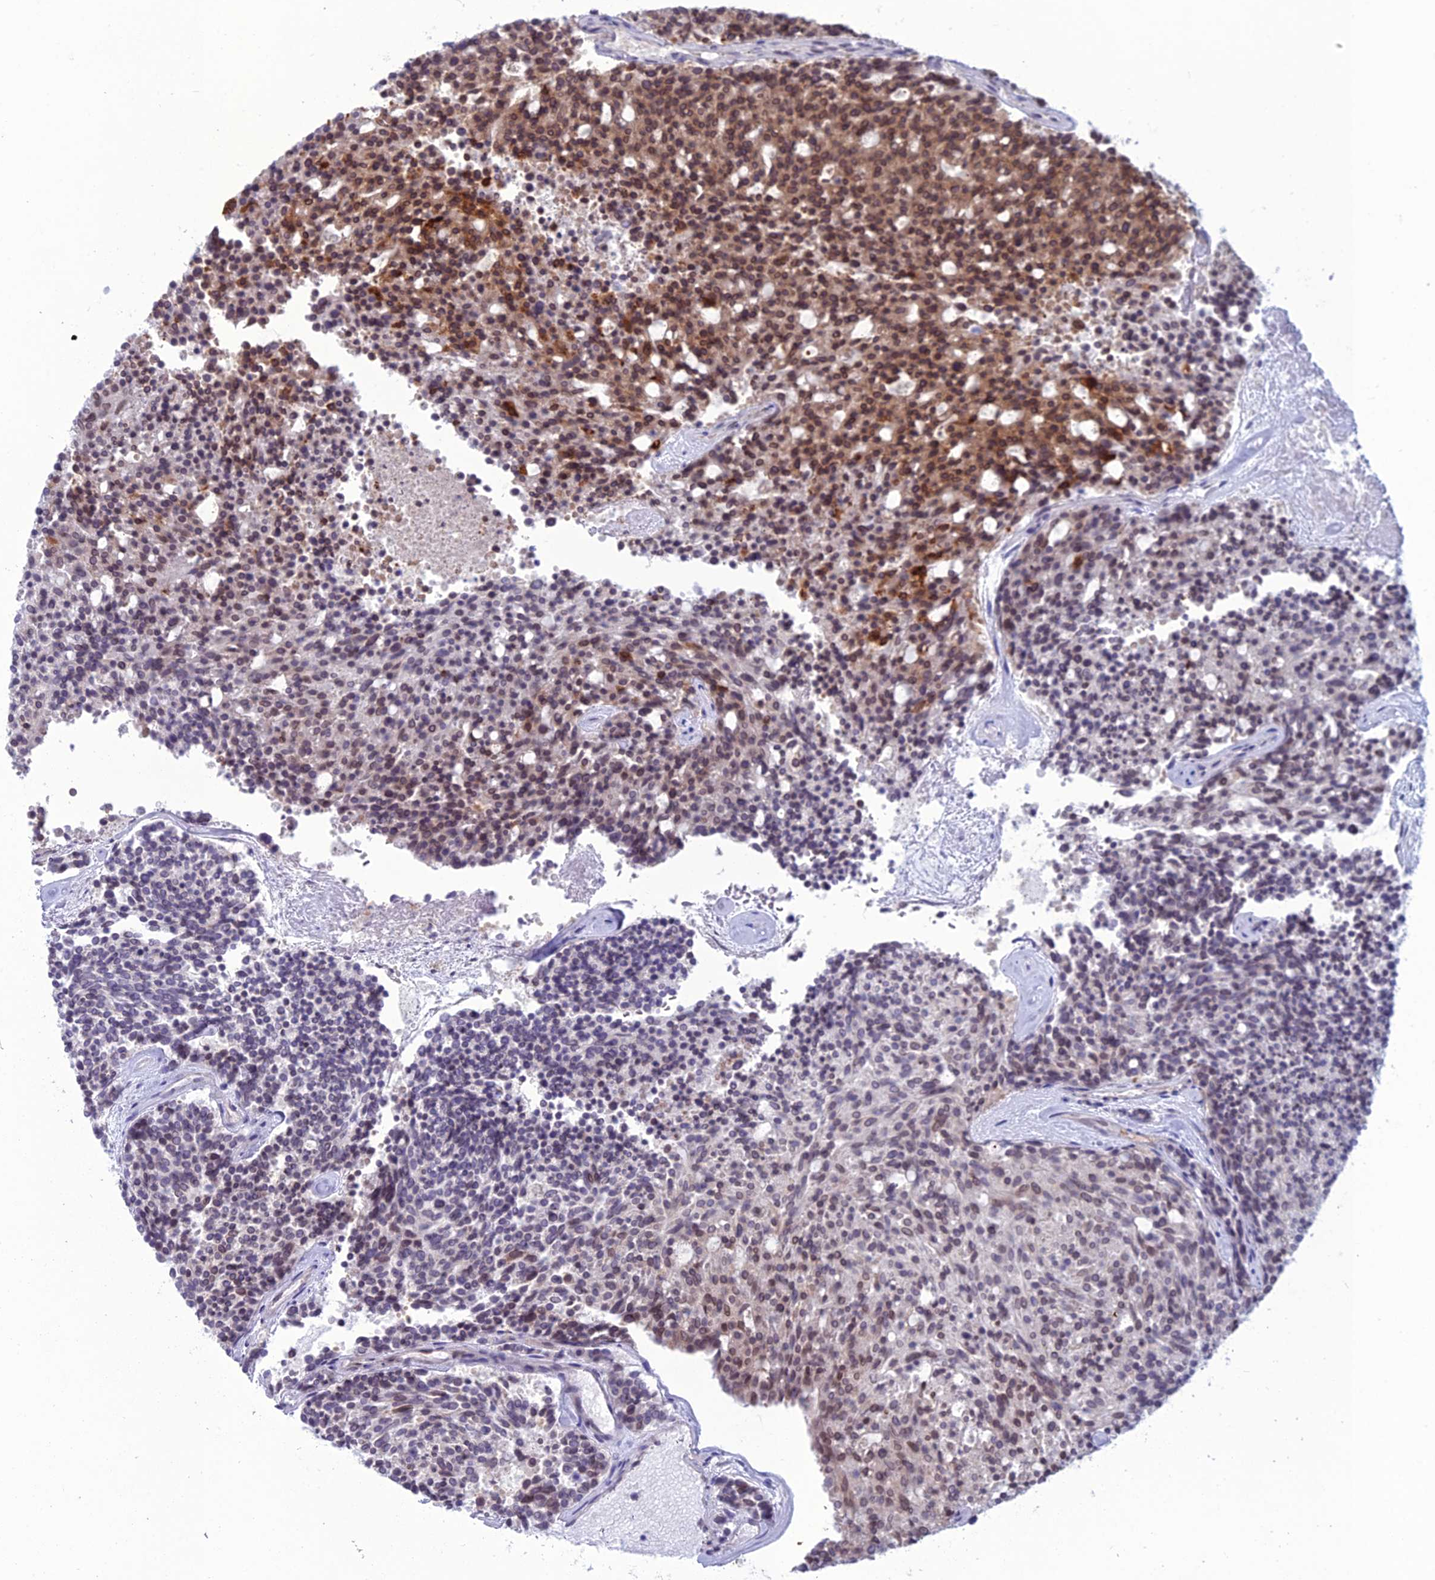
{"staining": {"intensity": "moderate", "quantity": "25%-75%", "location": "cytoplasmic/membranous,nuclear"}, "tissue": "carcinoid", "cell_type": "Tumor cells", "image_type": "cancer", "snomed": [{"axis": "morphology", "description": "Carcinoid, malignant, NOS"}, {"axis": "topography", "description": "Pancreas"}], "caption": "Immunohistochemical staining of human carcinoid (malignant) reveals medium levels of moderate cytoplasmic/membranous and nuclear positivity in approximately 25%-75% of tumor cells.", "gene": "WDR46", "patient": {"sex": "female", "age": 54}}